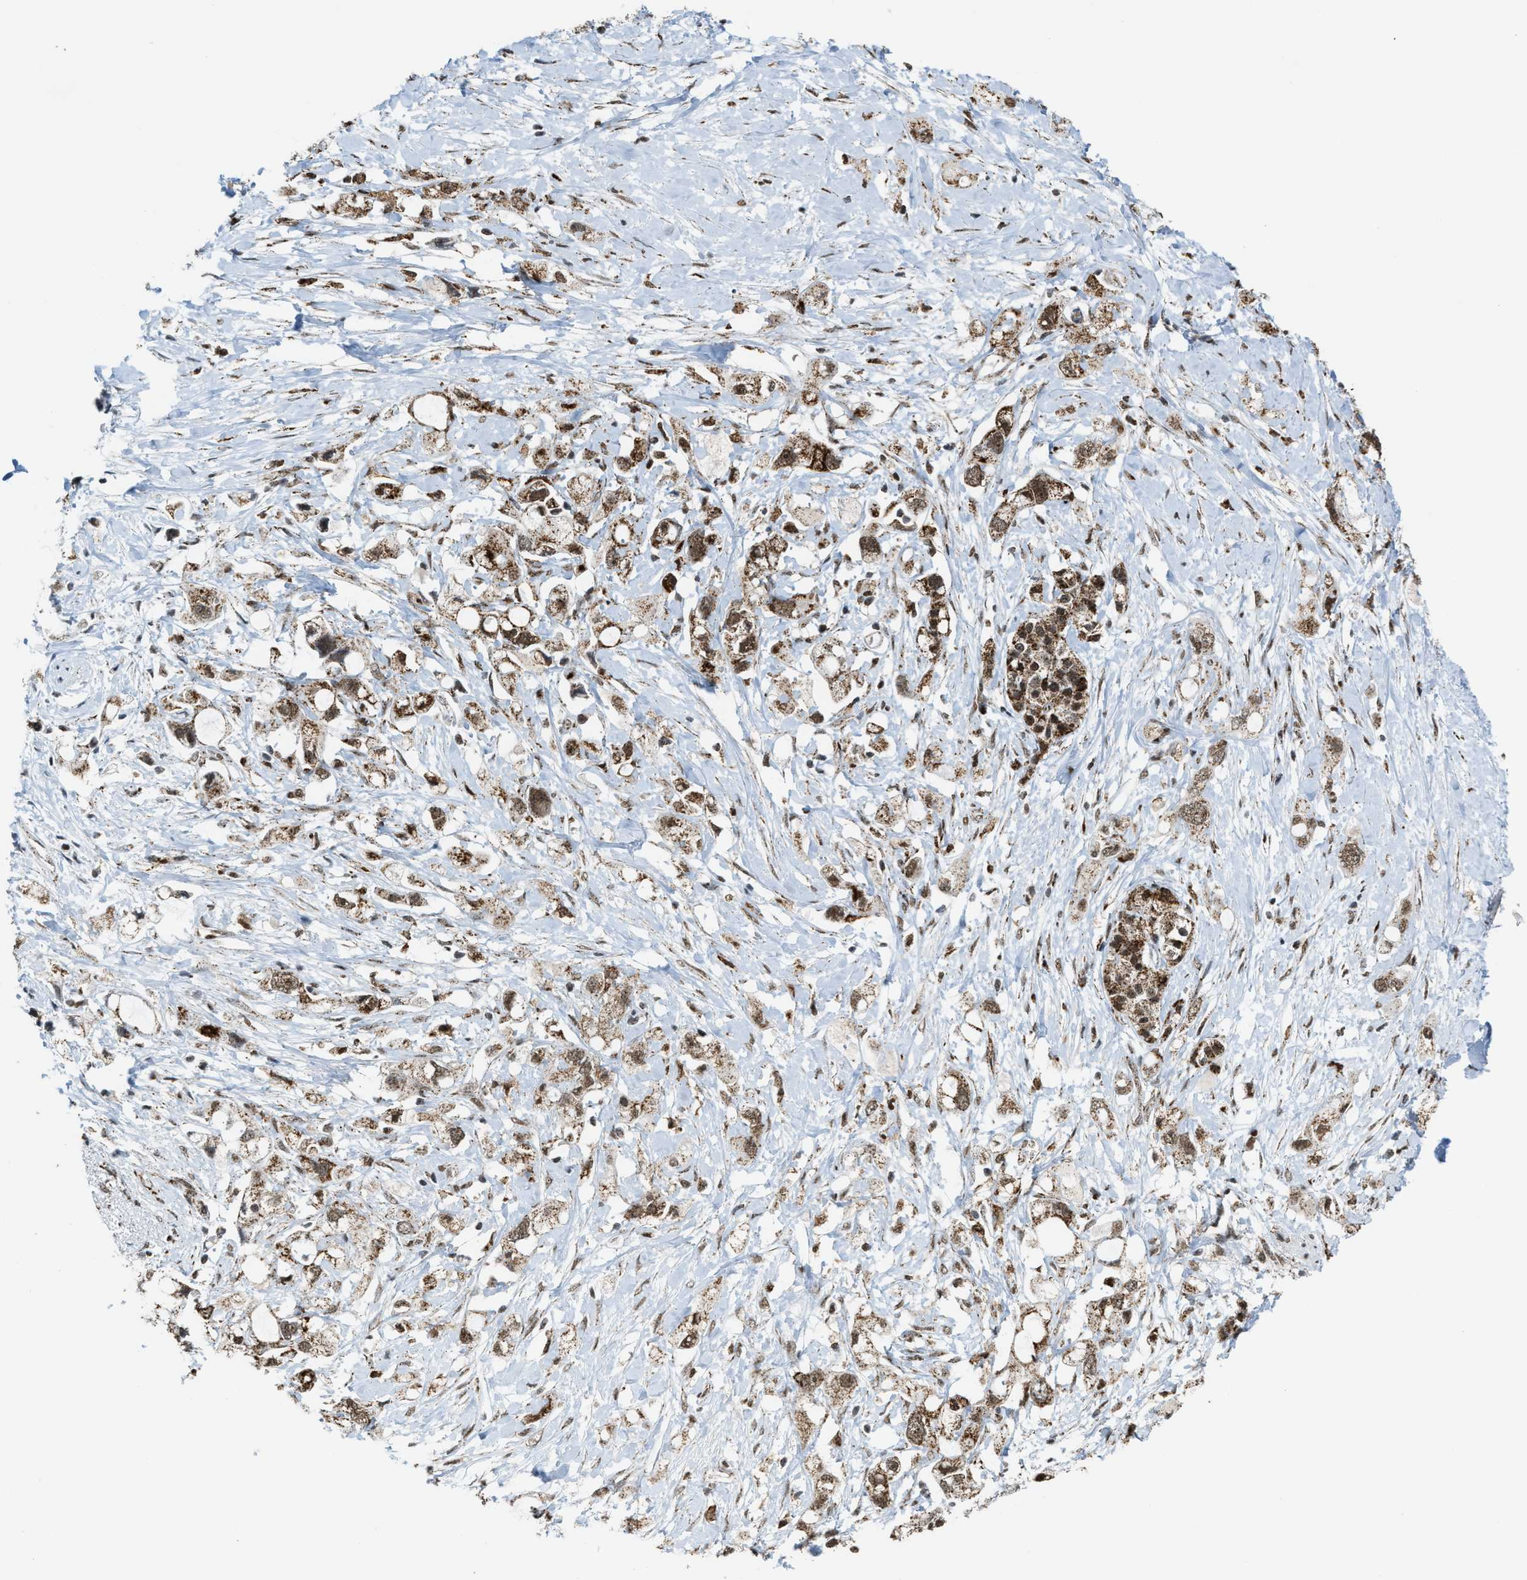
{"staining": {"intensity": "moderate", "quantity": ">75%", "location": "cytoplasmic/membranous"}, "tissue": "pancreatic cancer", "cell_type": "Tumor cells", "image_type": "cancer", "snomed": [{"axis": "morphology", "description": "Adenocarcinoma, NOS"}, {"axis": "topography", "description": "Pancreas"}], "caption": "A photomicrograph showing moderate cytoplasmic/membranous expression in approximately >75% of tumor cells in adenocarcinoma (pancreatic), as visualized by brown immunohistochemical staining.", "gene": "HIBADH", "patient": {"sex": "female", "age": 56}}